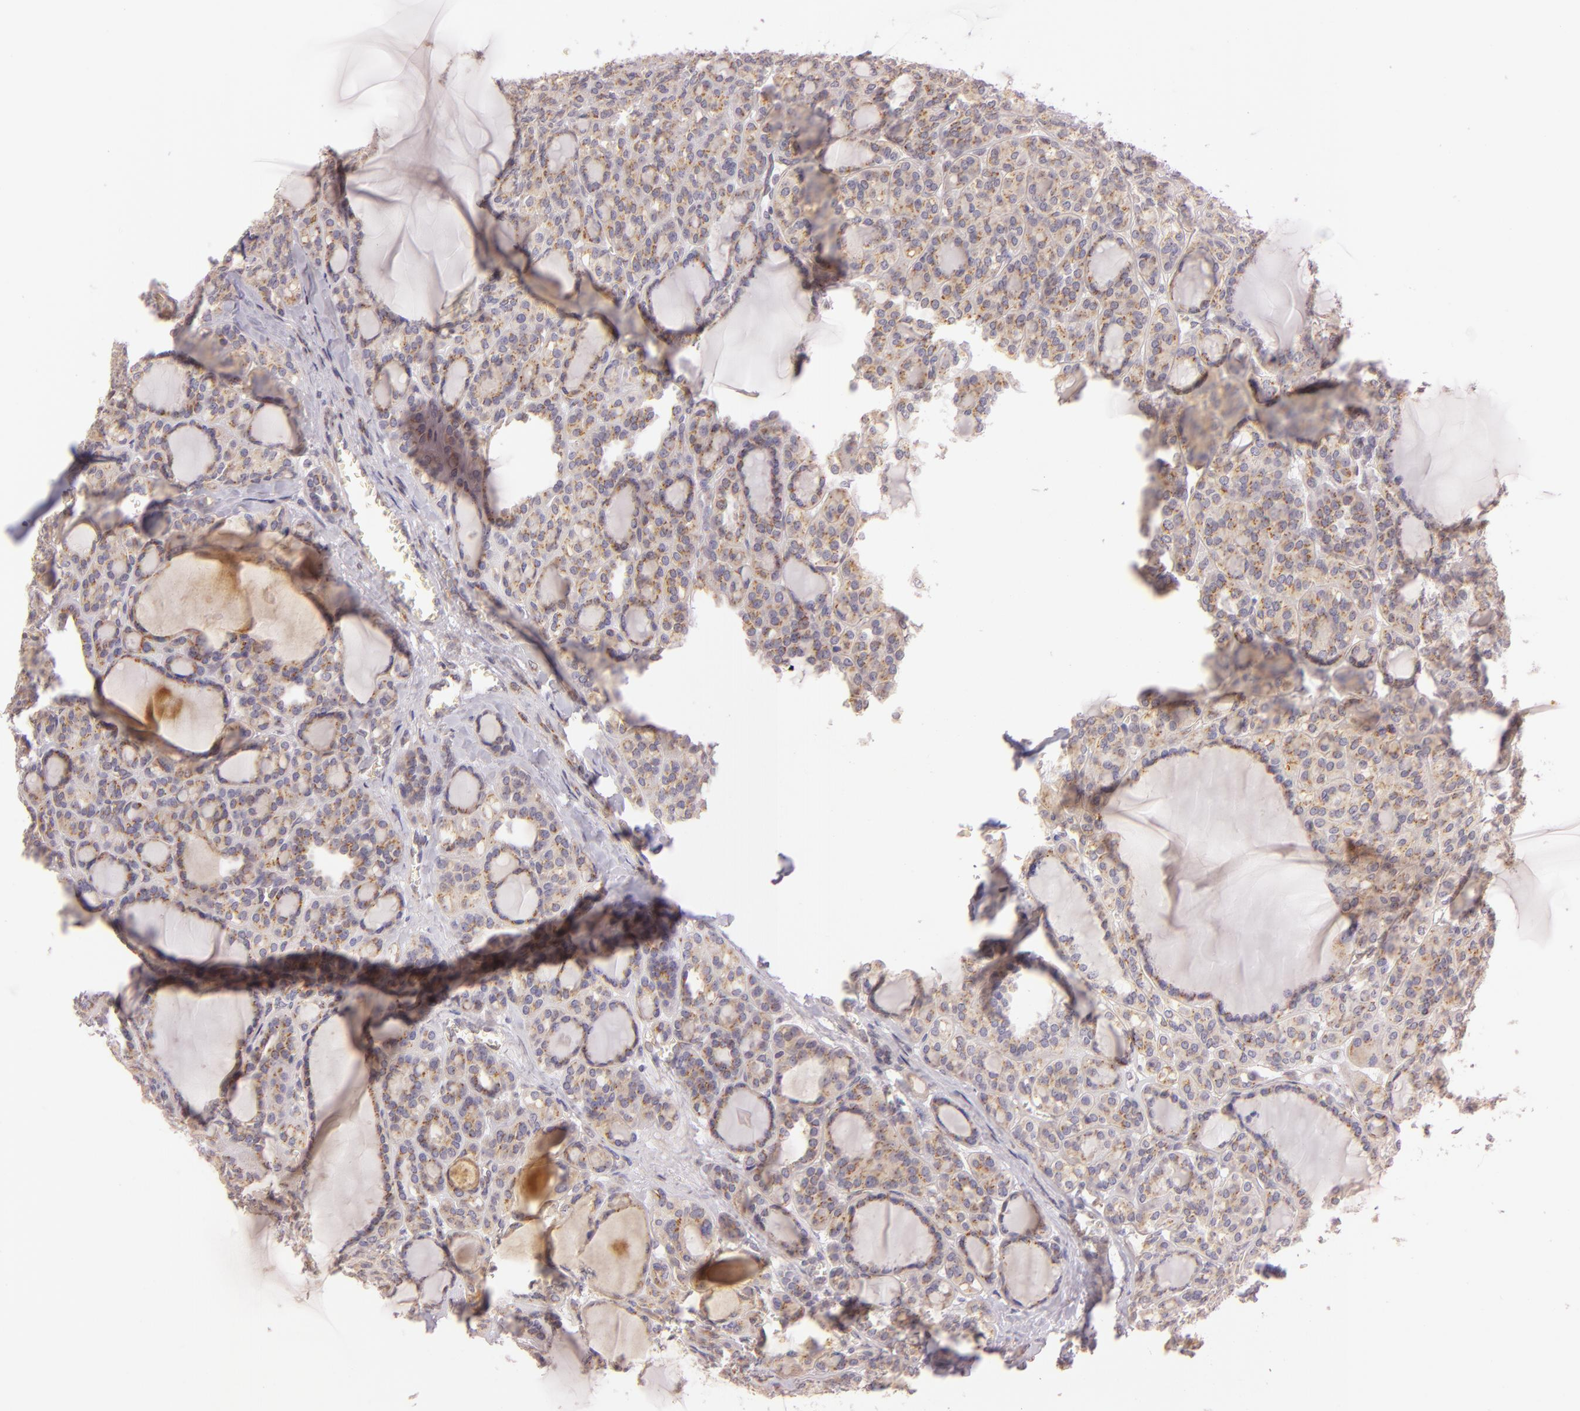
{"staining": {"intensity": "moderate", "quantity": ">75%", "location": "cytoplasmic/membranous"}, "tissue": "thyroid cancer", "cell_type": "Tumor cells", "image_type": "cancer", "snomed": [{"axis": "morphology", "description": "Follicular adenoma carcinoma, NOS"}, {"axis": "topography", "description": "Thyroid gland"}], "caption": "There is medium levels of moderate cytoplasmic/membranous expression in tumor cells of thyroid cancer, as demonstrated by immunohistochemical staining (brown color).", "gene": "LGMN", "patient": {"sex": "female", "age": 71}}